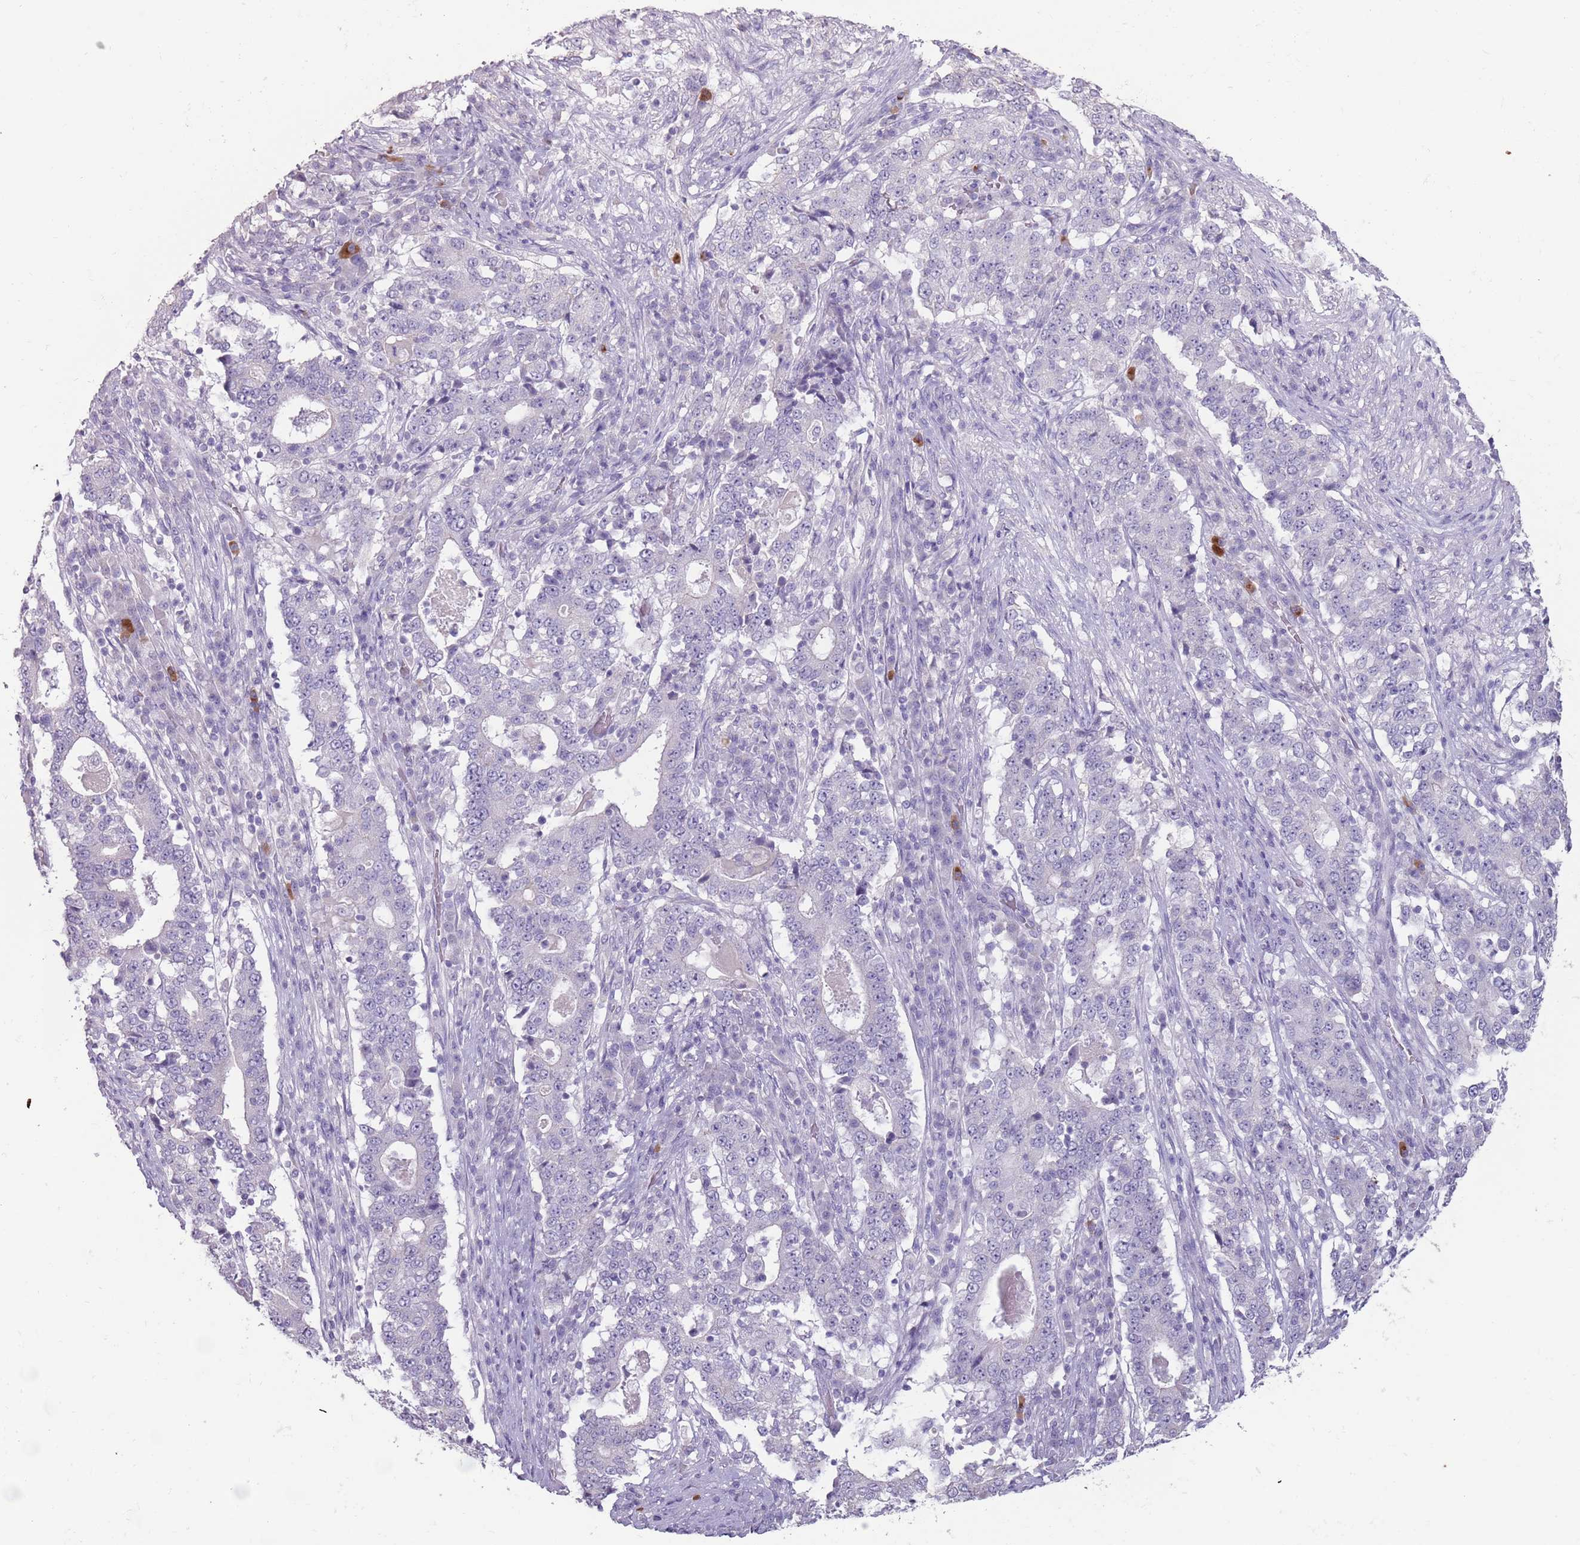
{"staining": {"intensity": "negative", "quantity": "none", "location": "none"}, "tissue": "stomach cancer", "cell_type": "Tumor cells", "image_type": "cancer", "snomed": [{"axis": "morphology", "description": "Adenocarcinoma, NOS"}, {"axis": "topography", "description": "Stomach"}], "caption": "Histopathology image shows no protein positivity in tumor cells of stomach adenocarcinoma tissue. (DAB (3,3'-diaminobenzidine) immunohistochemistry visualized using brightfield microscopy, high magnification).", "gene": "STYK1", "patient": {"sex": "male", "age": 59}}